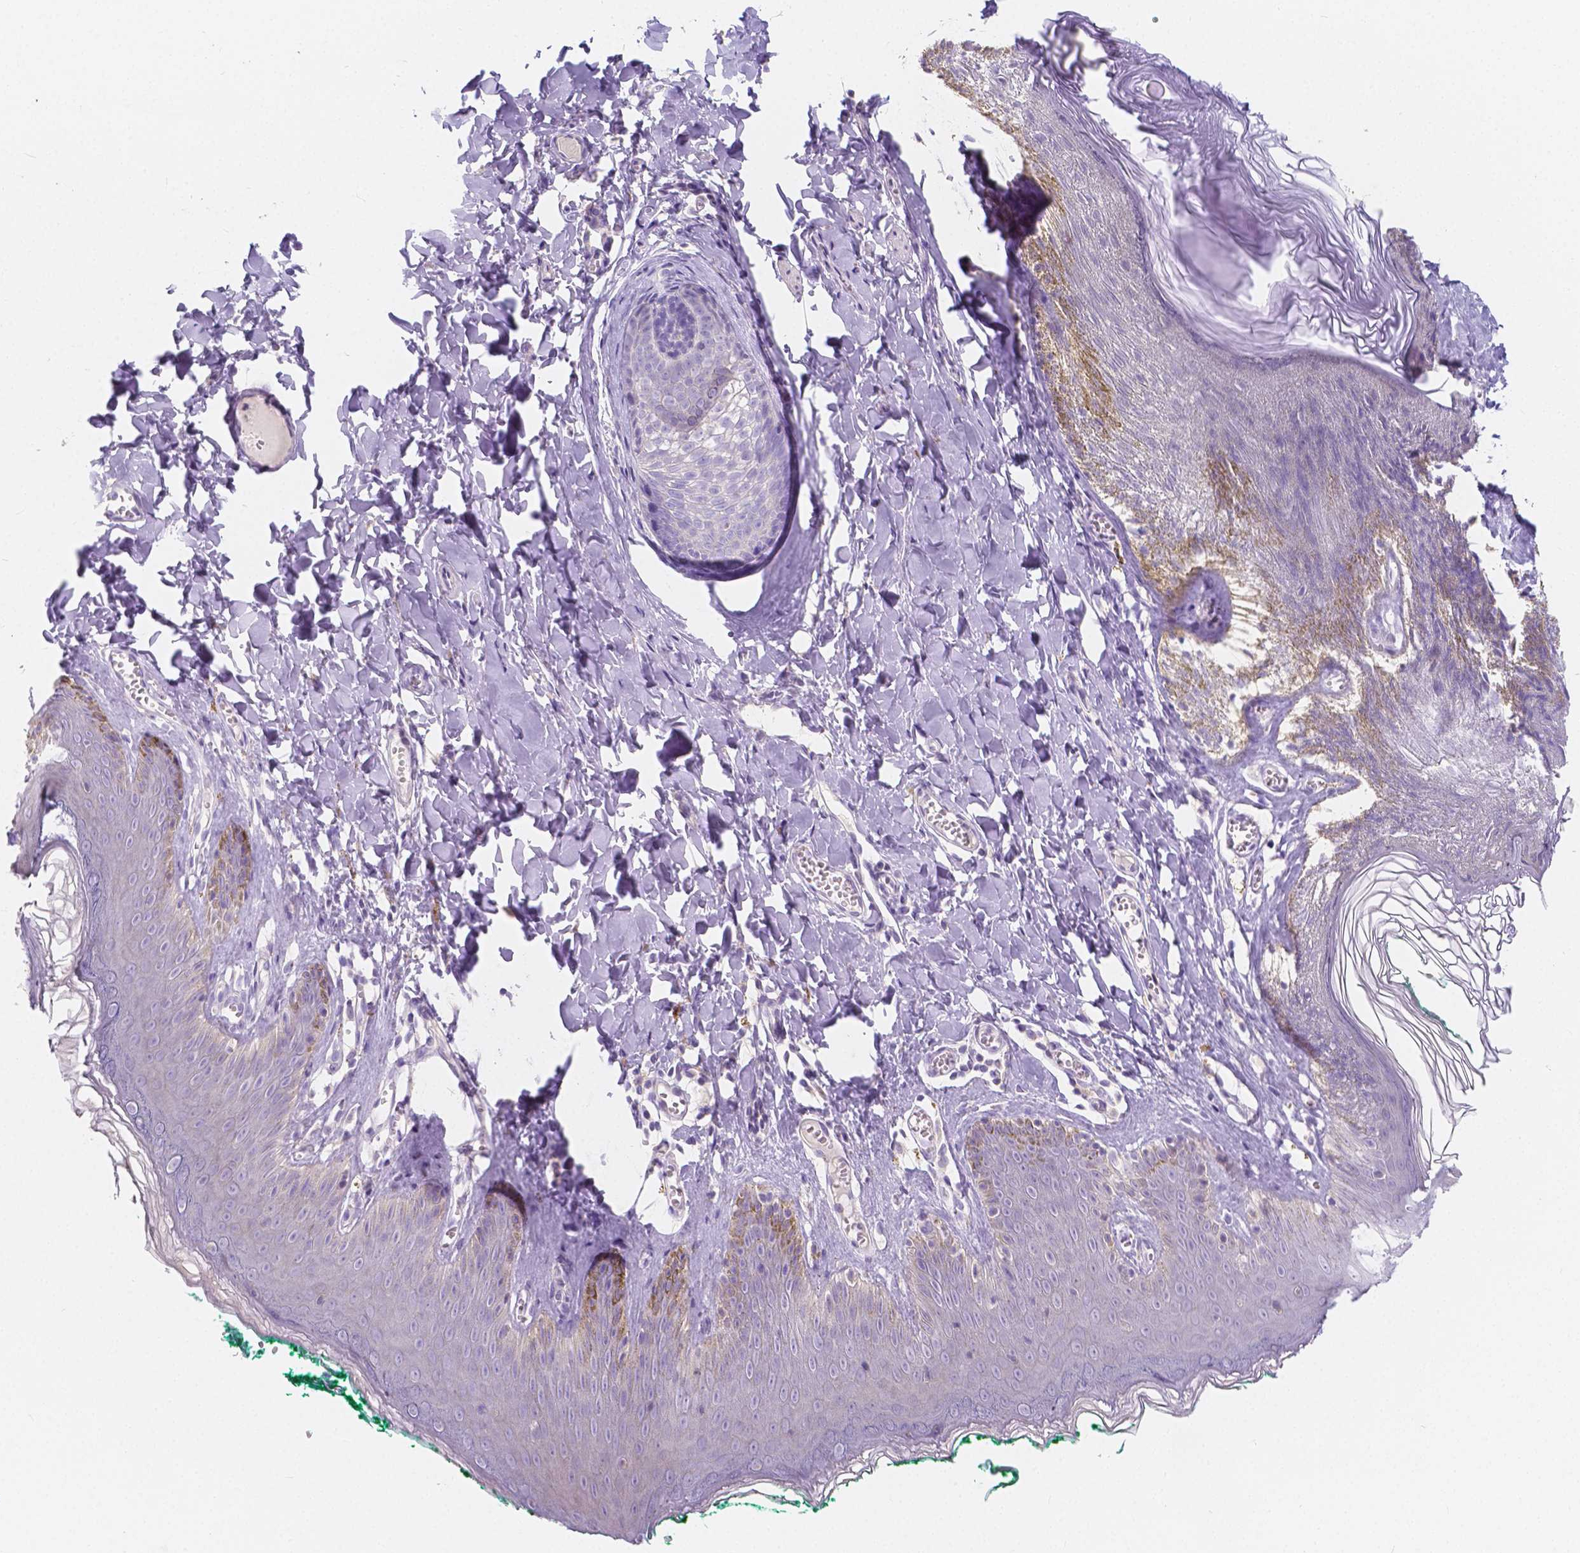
{"staining": {"intensity": "negative", "quantity": "none", "location": "none"}, "tissue": "skin", "cell_type": "Epidermal cells", "image_type": "normal", "snomed": [{"axis": "morphology", "description": "Normal tissue, NOS"}, {"axis": "topography", "description": "Vulva"}, {"axis": "topography", "description": "Peripheral nerve tissue"}], "caption": "An IHC photomicrograph of normal skin is shown. There is no staining in epidermal cells of skin.", "gene": "RNF186", "patient": {"sex": "female", "age": 66}}